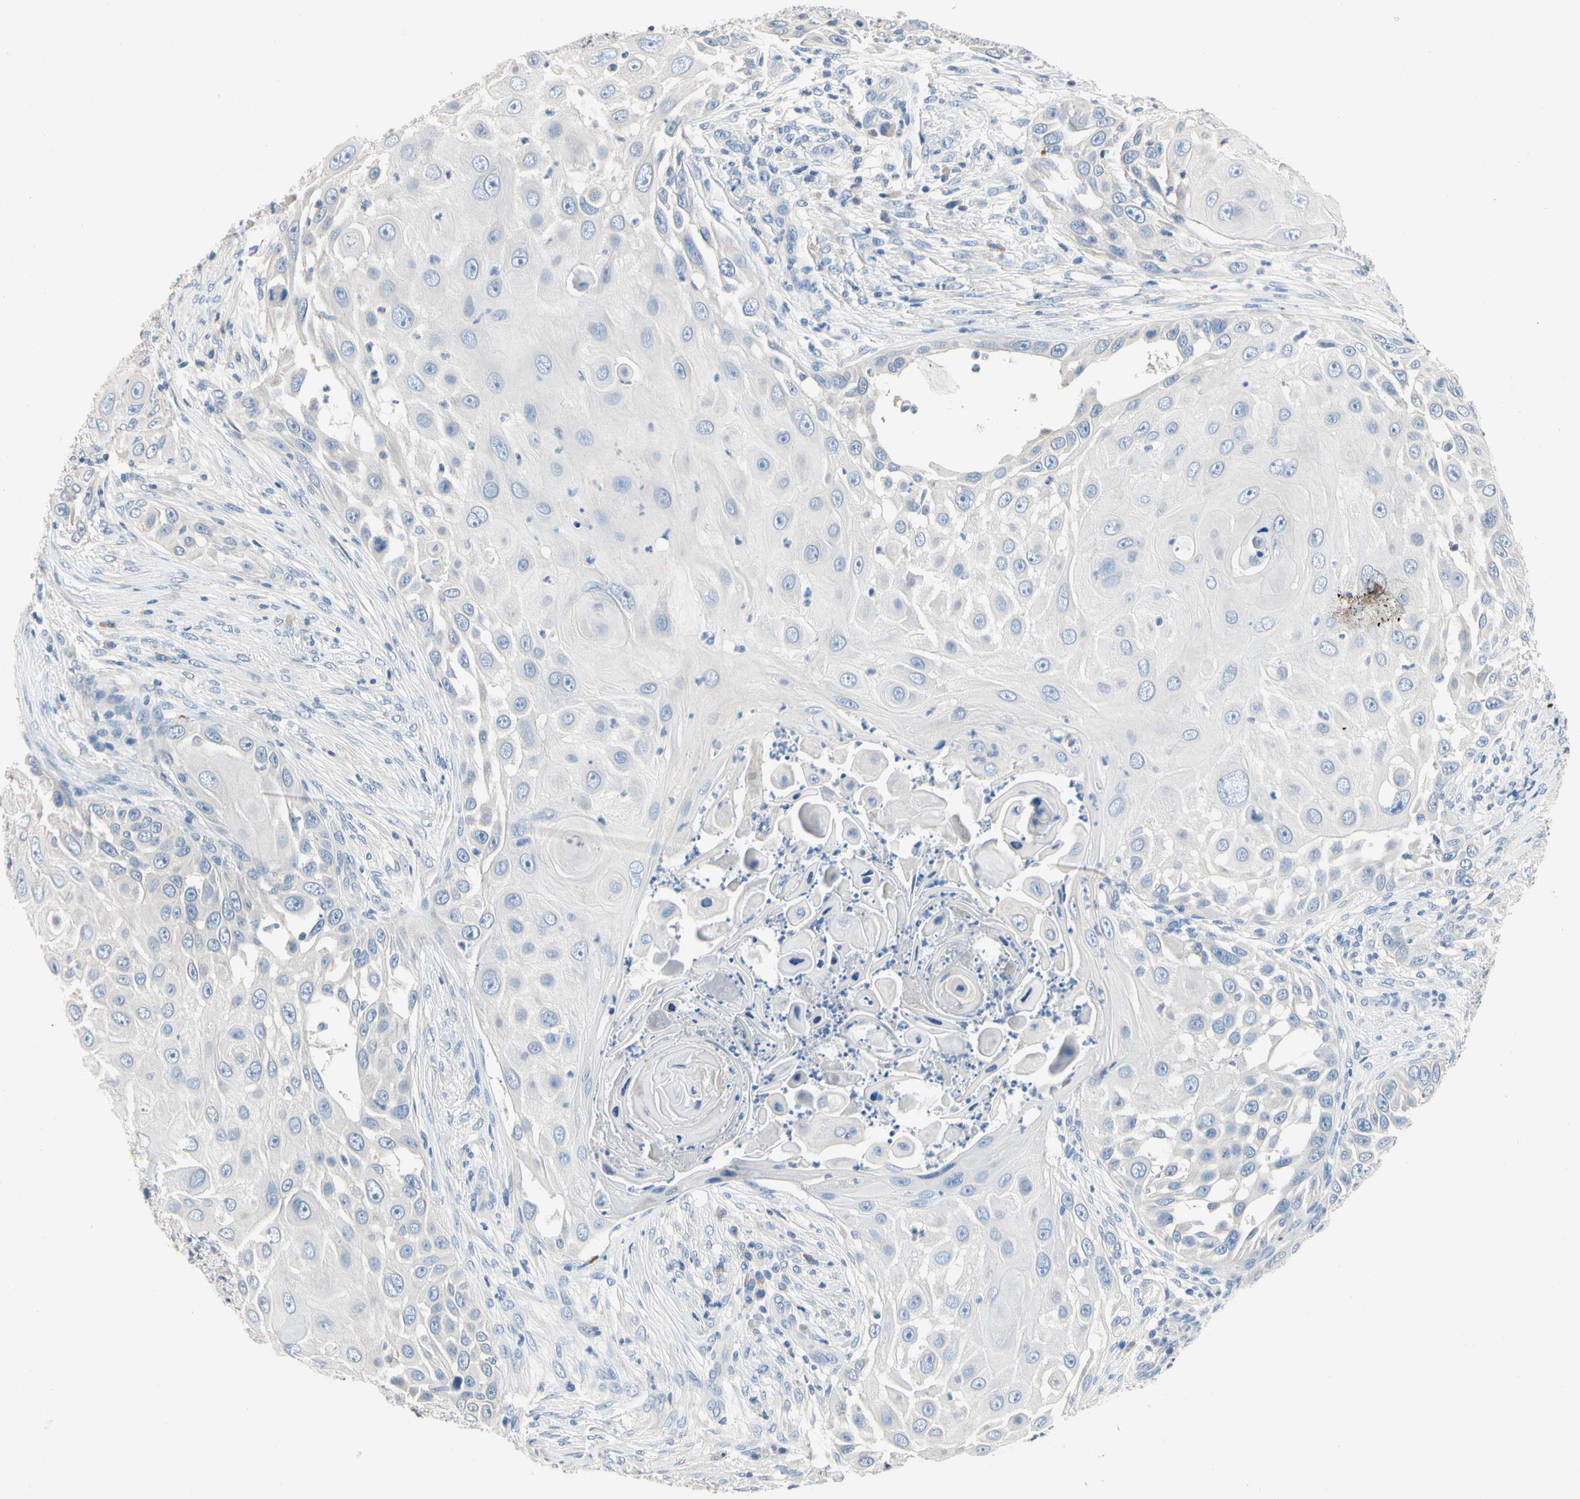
{"staining": {"intensity": "negative", "quantity": "none", "location": "none"}, "tissue": "skin cancer", "cell_type": "Tumor cells", "image_type": "cancer", "snomed": [{"axis": "morphology", "description": "Squamous cell carcinoma, NOS"}, {"axis": "topography", "description": "Skin"}], "caption": "IHC histopathology image of neoplastic tissue: skin cancer (squamous cell carcinoma) stained with DAB (3,3'-diaminobenzidine) displays no significant protein positivity in tumor cells.", "gene": "CCM2L", "patient": {"sex": "female", "age": 44}}